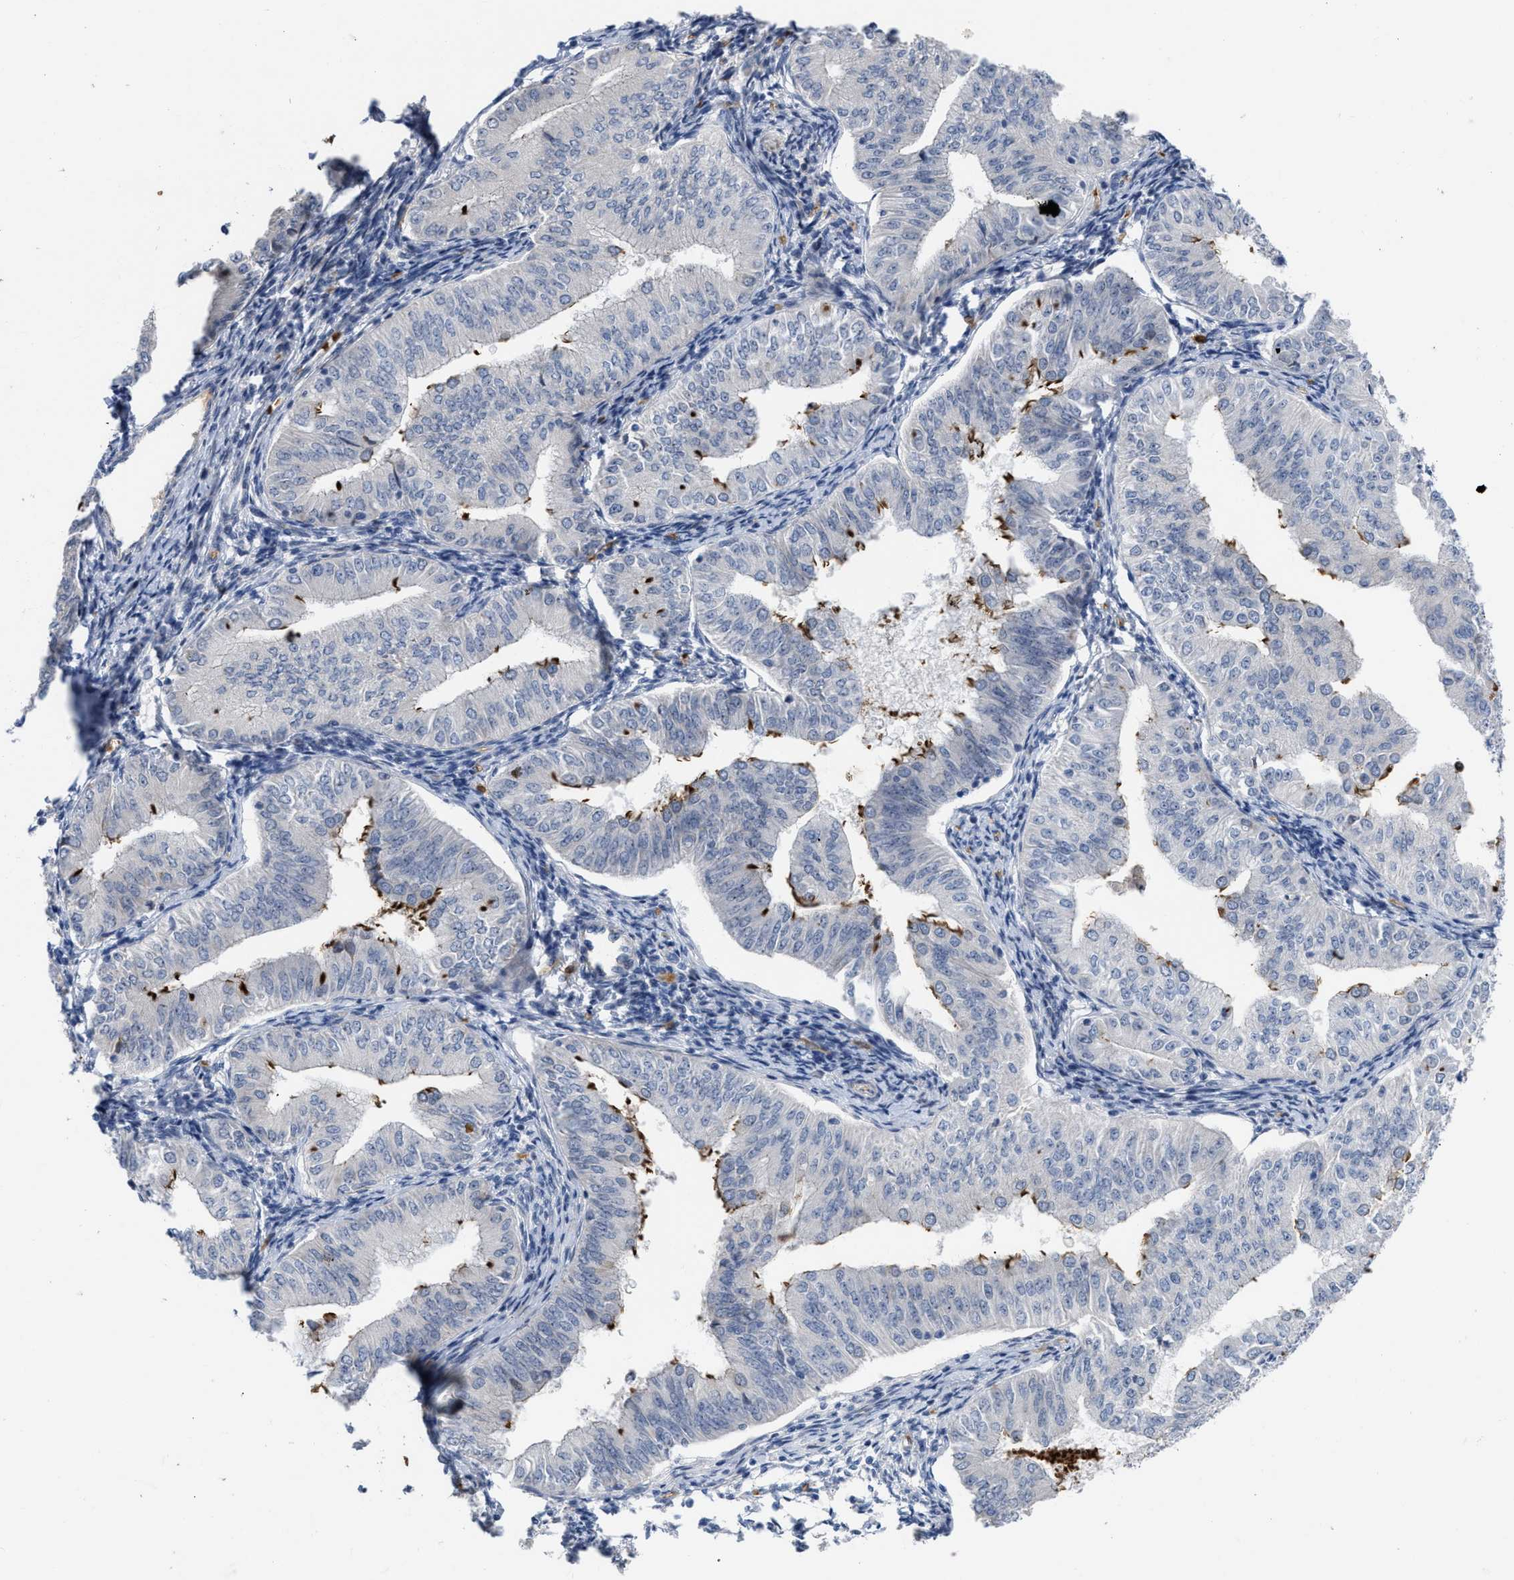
{"staining": {"intensity": "negative", "quantity": "none", "location": "none"}, "tissue": "endometrial cancer", "cell_type": "Tumor cells", "image_type": "cancer", "snomed": [{"axis": "morphology", "description": "Normal tissue, NOS"}, {"axis": "morphology", "description": "Adenocarcinoma, NOS"}, {"axis": "topography", "description": "Endometrium"}], "caption": "Tumor cells show no significant expression in adenocarcinoma (endometrial). (Stains: DAB (3,3'-diaminobenzidine) IHC with hematoxylin counter stain, Microscopy: brightfield microscopy at high magnification).", "gene": "POLR1F", "patient": {"sex": "female", "age": 53}}